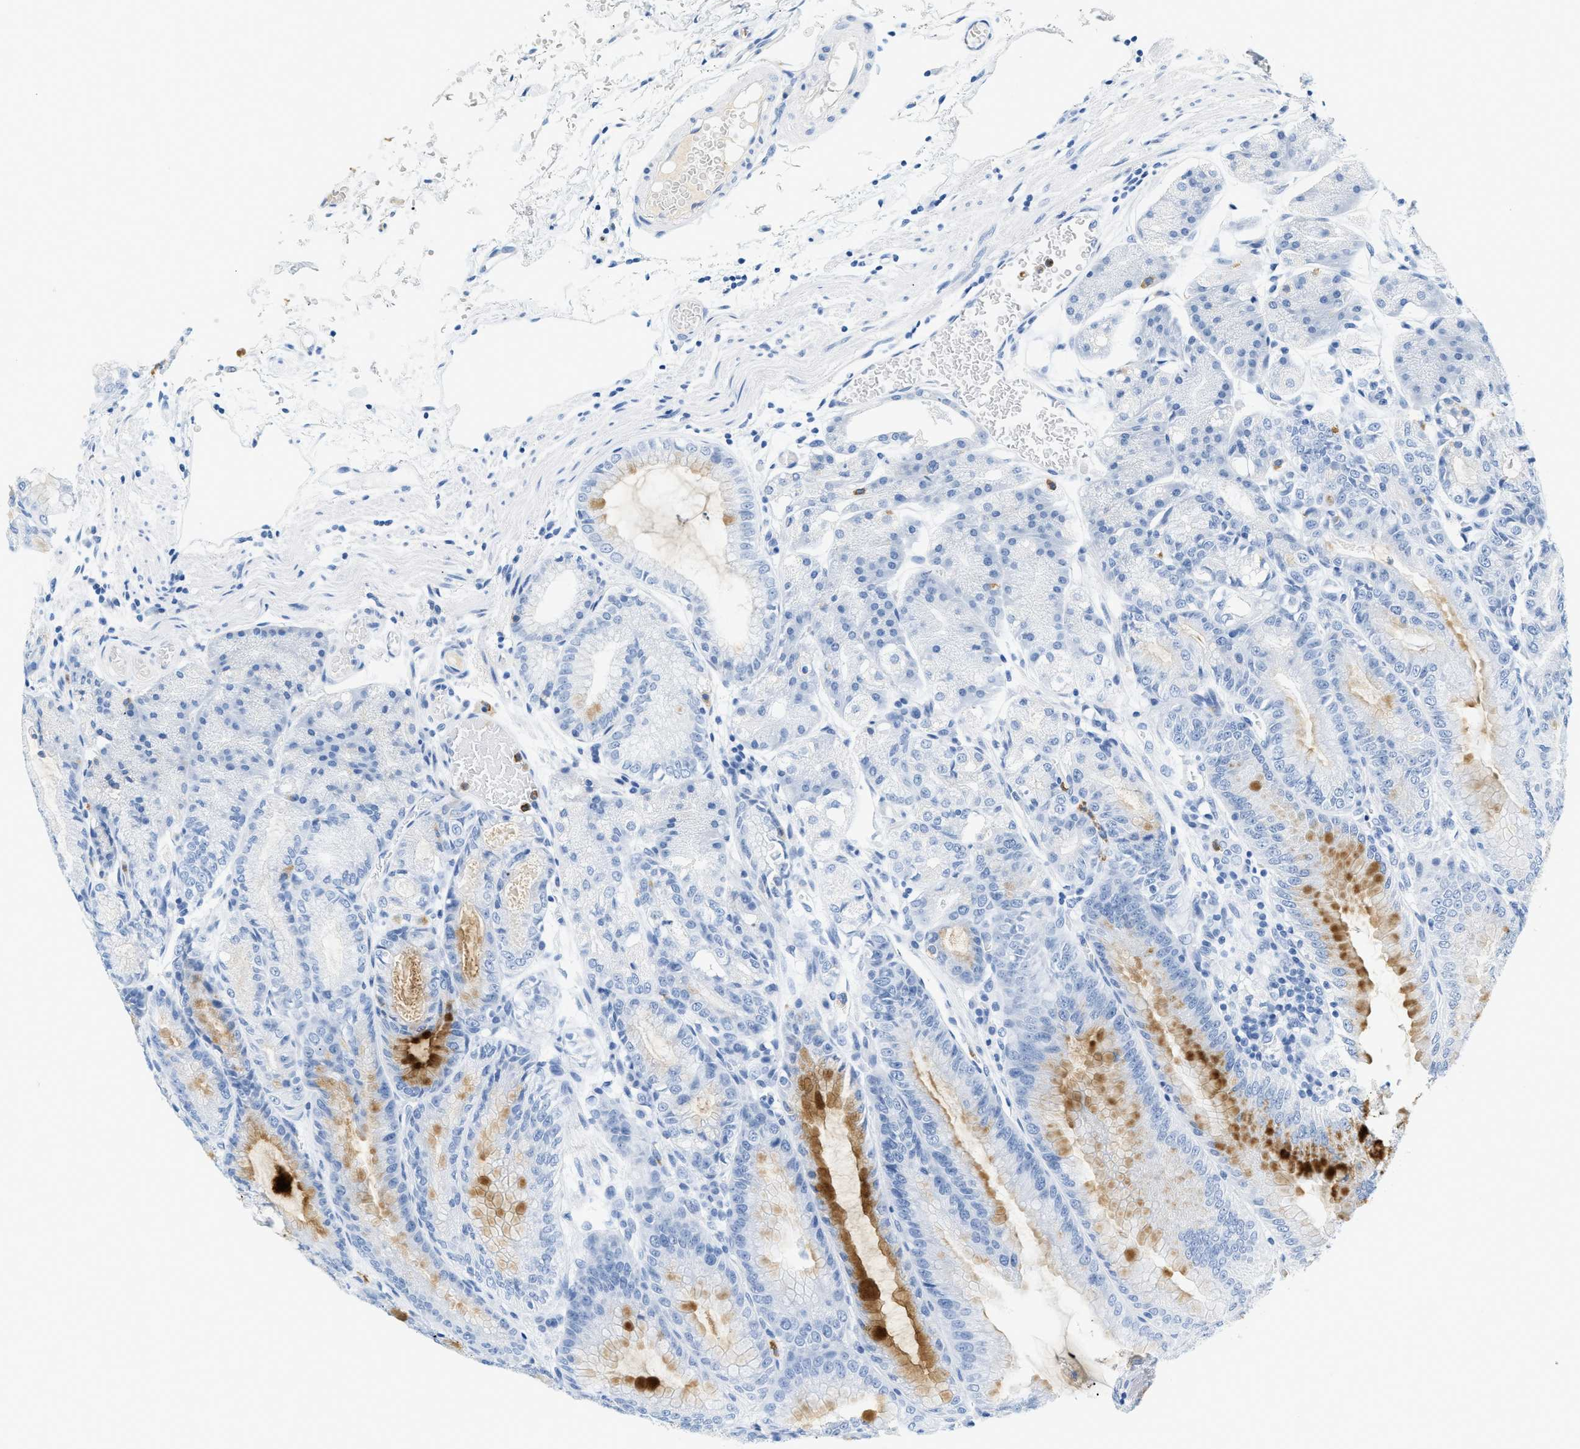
{"staining": {"intensity": "strong", "quantity": "<25%", "location": "cytoplasmic/membranous"}, "tissue": "stomach", "cell_type": "Glandular cells", "image_type": "normal", "snomed": [{"axis": "morphology", "description": "Normal tissue, NOS"}, {"axis": "topography", "description": "Stomach, lower"}], "caption": "Normal stomach shows strong cytoplasmic/membranous staining in approximately <25% of glandular cells, visualized by immunohistochemistry.", "gene": "LCN2", "patient": {"sex": "male", "age": 71}}